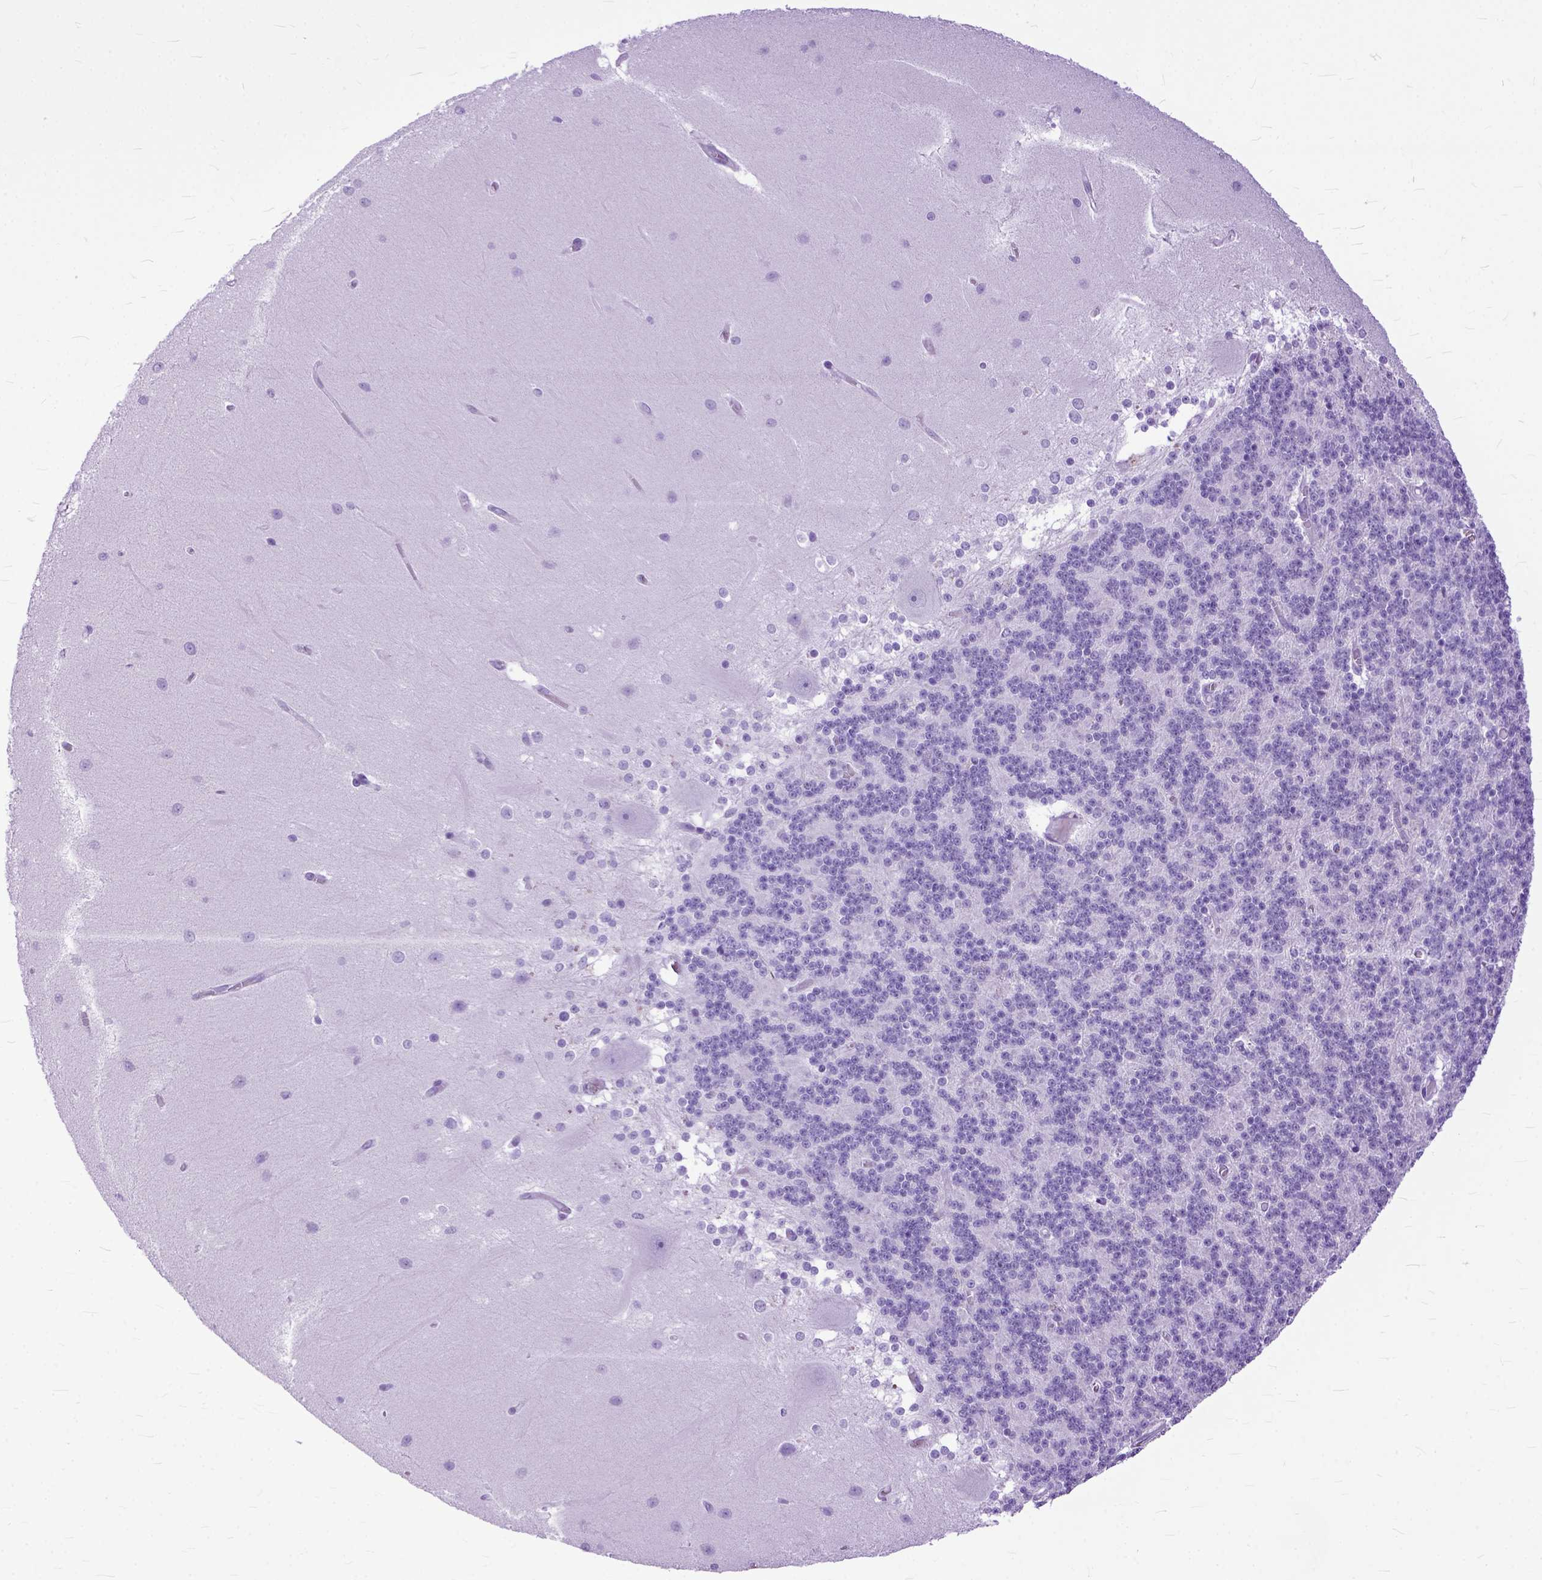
{"staining": {"intensity": "negative", "quantity": "none", "location": "none"}, "tissue": "cerebellum", "cell_type": "Cells in granular layer", "image_type": "normal", "snomed": [{"axis": "morphology", "description": "Normal tissue, NOS"}, {"axis": "topography", "description": "Cerebellum"}], "caption": "Human cerebellum stained for a protein using immunohistochemistry shows no expression in cells in granular layer.", "gene": "GNGT1", "patient": {"sex": "female", "age": 54}}